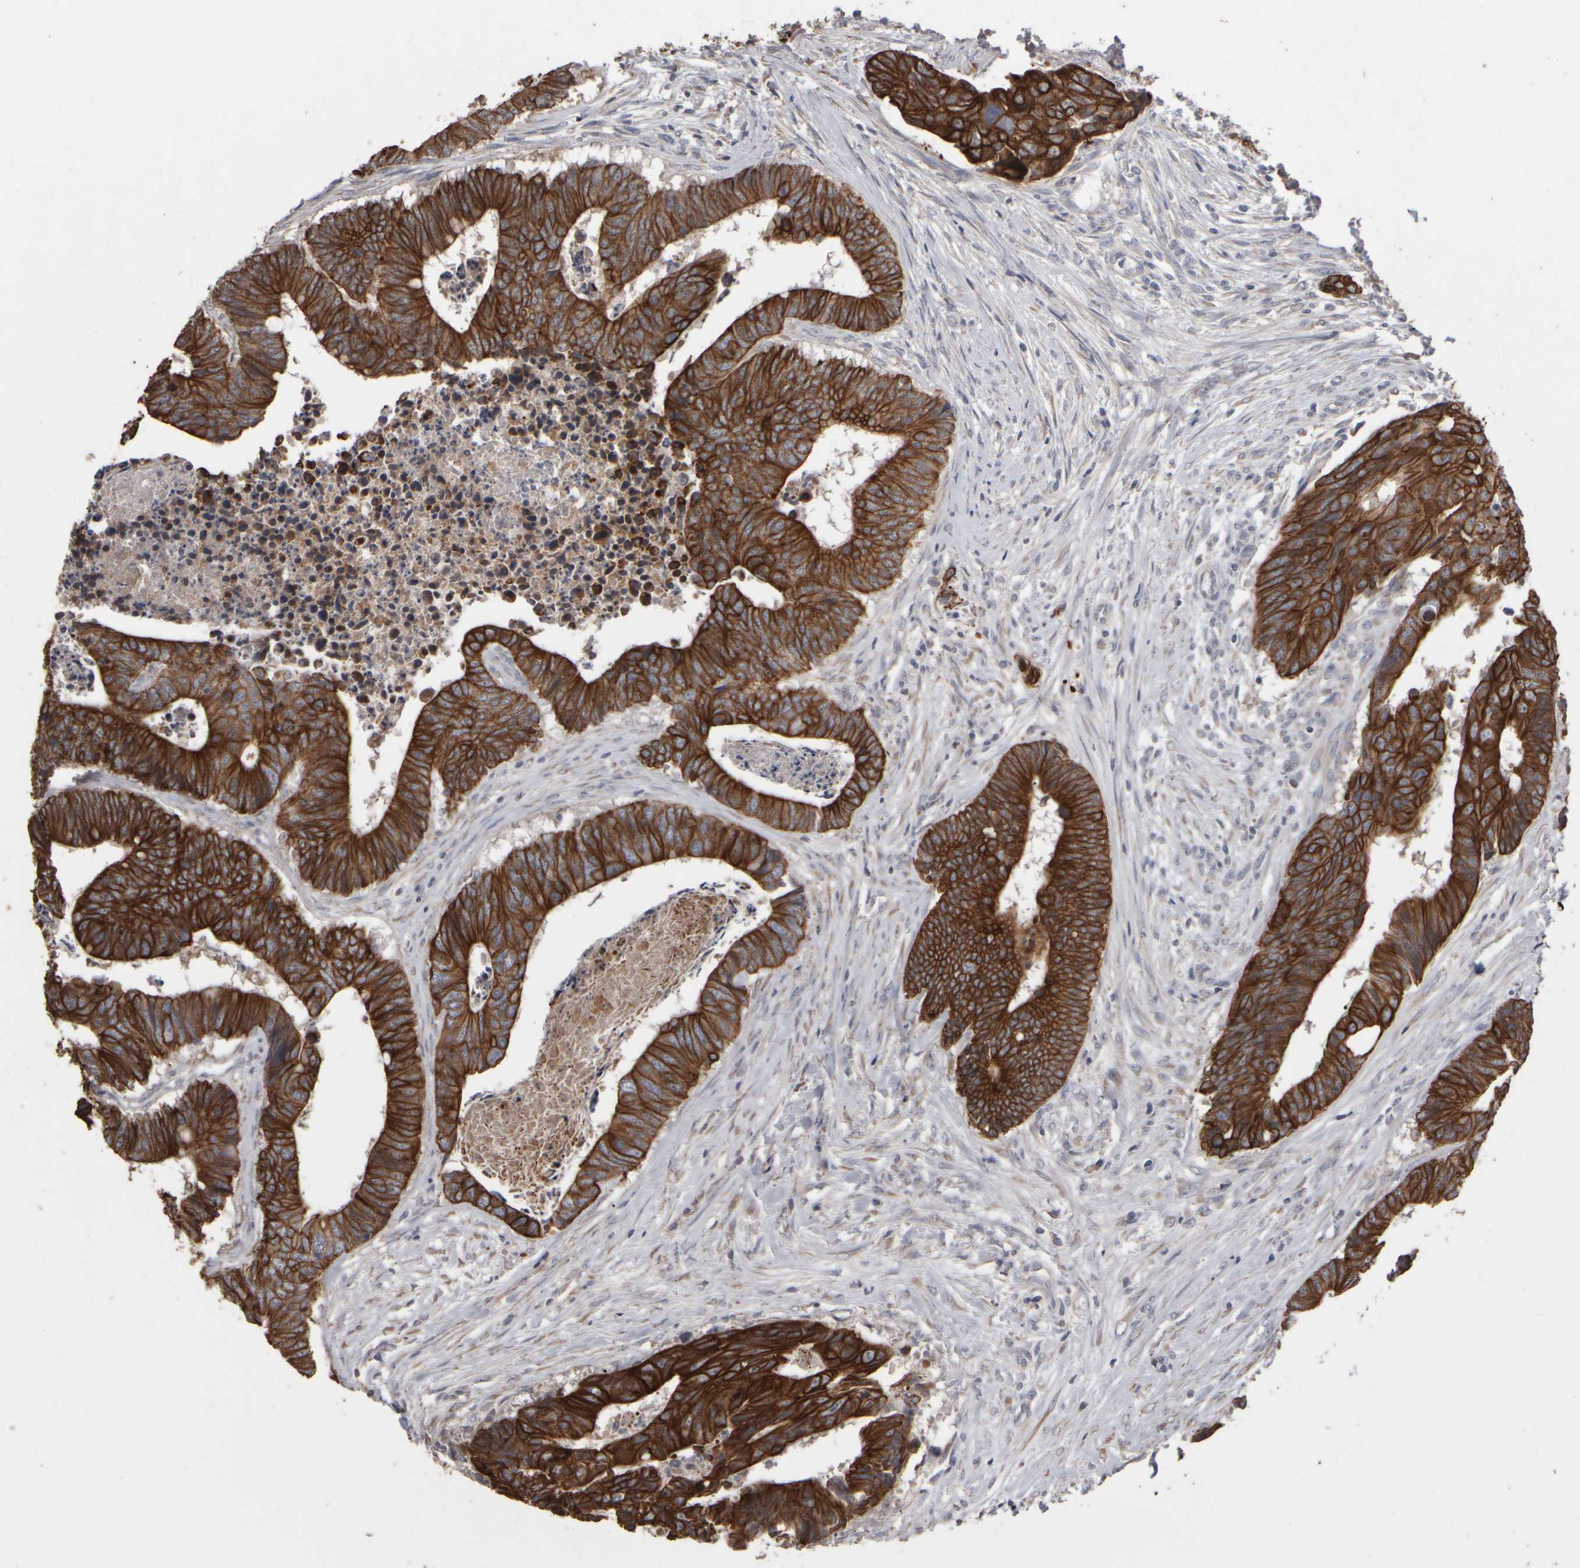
{"staining": {"intensity": "strong", "quantity": ">75%", "location": "cytoplasmic/membranous"}, "tissue": "colorectal cancer", "cell_type": "Tumor cells", "image_type": "cancer", "snomed": [{"axis": "morphology", "description": "Adenocarcinoma, NOS"}, {"axis": "topography", "description": "Rectum"}], "caption": "Colorectal cancer was stained to show a protein in brown. There is high levels of strong cytoplasmic/membranous staining in approximately >75% of tumor cells.", "gene": "EPHX2", "patient": {"sex": "male", "age": 84}}